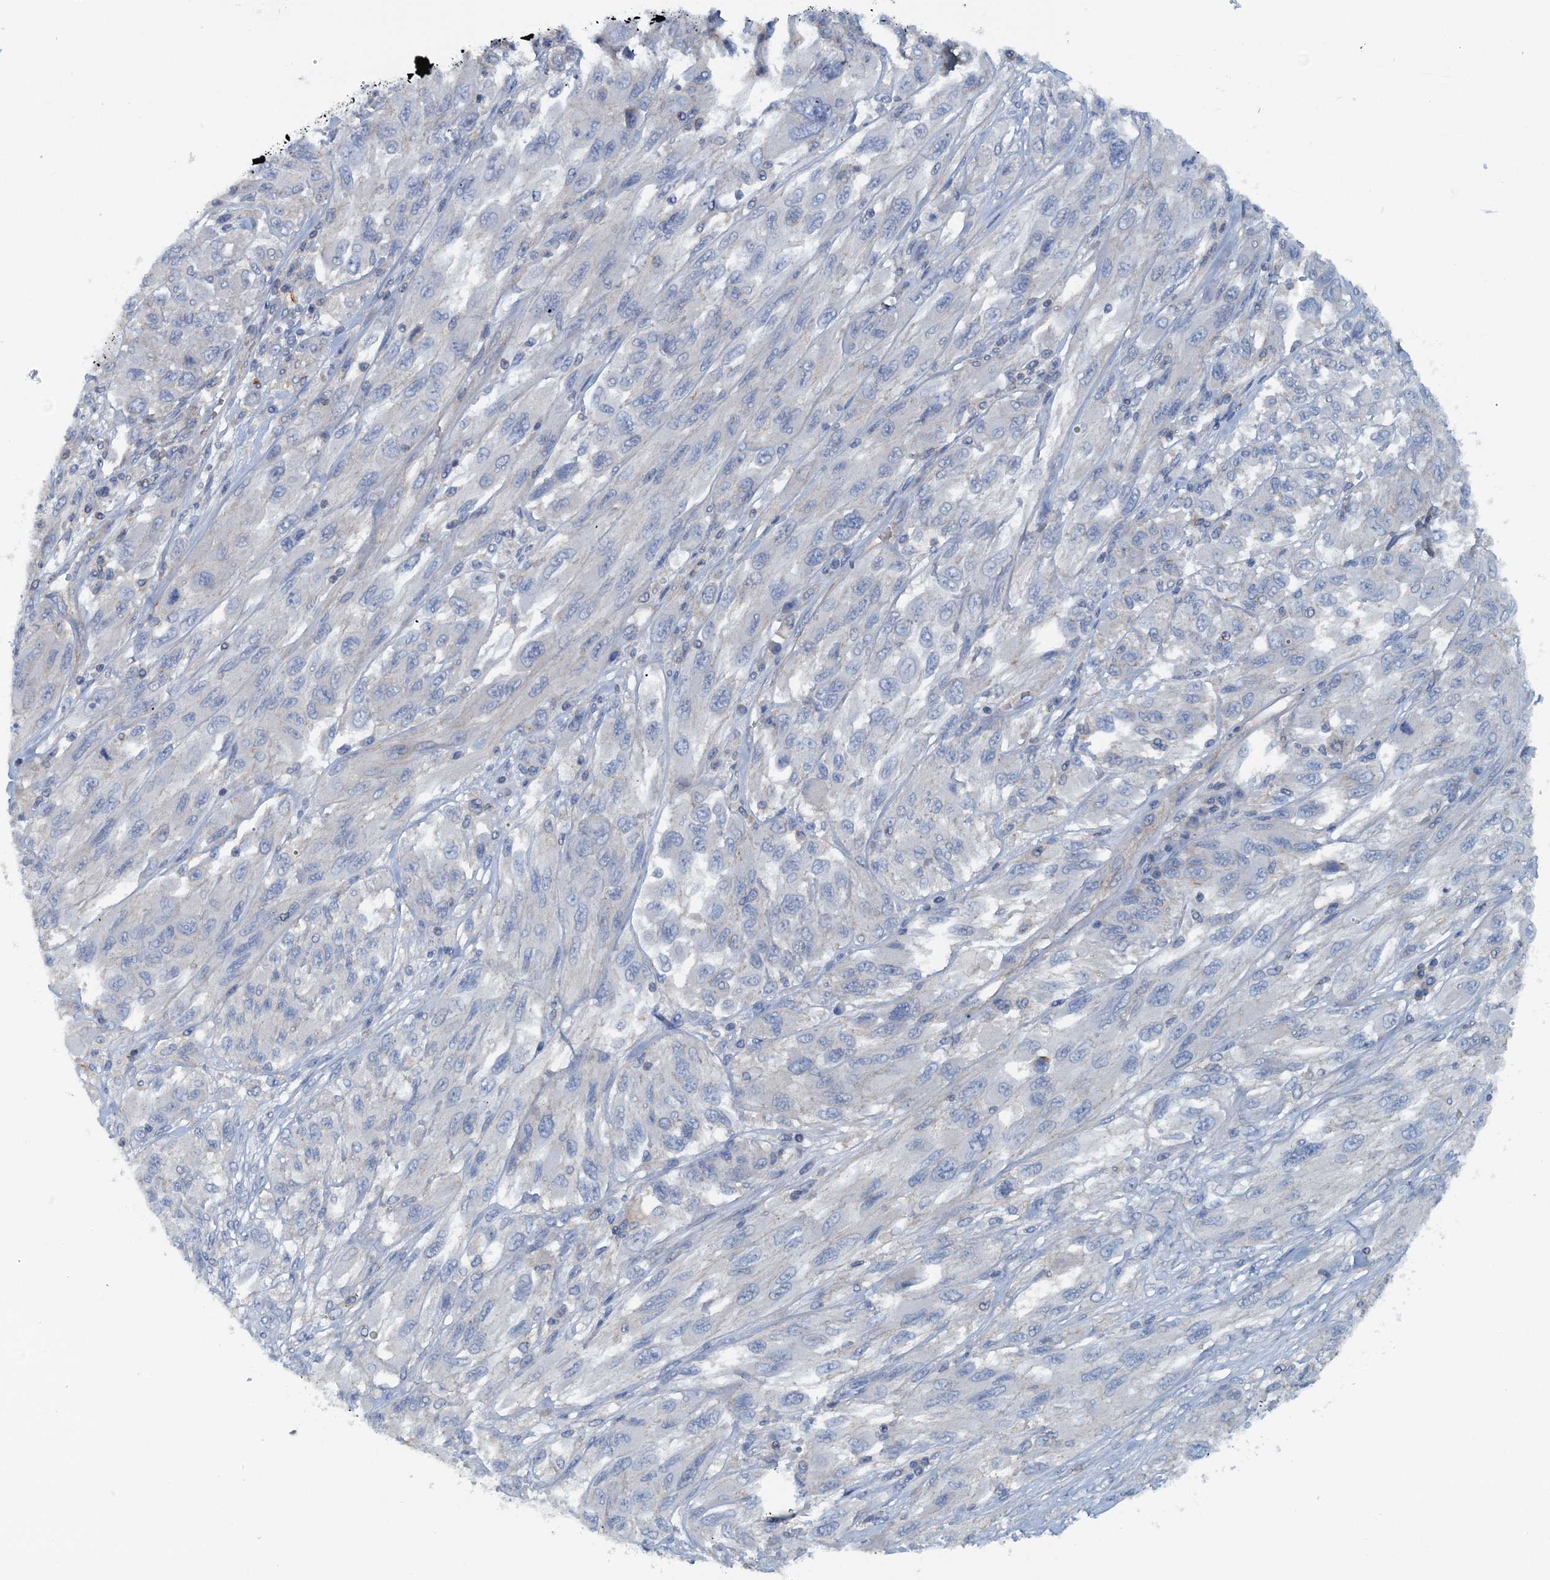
{"staining": {"intensity": "negative", "quantity": "none", "location": "none"}, "tissue": "melanoma", "cell_type": "Tumor cells", "image_type": "cancer", "snomed": [{"axis": "morphology", "description": "Malignant melanoma, NOS"}, {"axis": "topography", "description": "Skin"}], "caption": "There is no significant positivity in tumor cells of melanoma. The staining was performed using DAB (3,3'-diaminobenzidine) to visualize the protein expression in brown, while the nuclei were stained in blue with hematoxylin (Magnification: 20x).", "gene": "THAP10", "patient": {"sex": "female", "age": 91}}